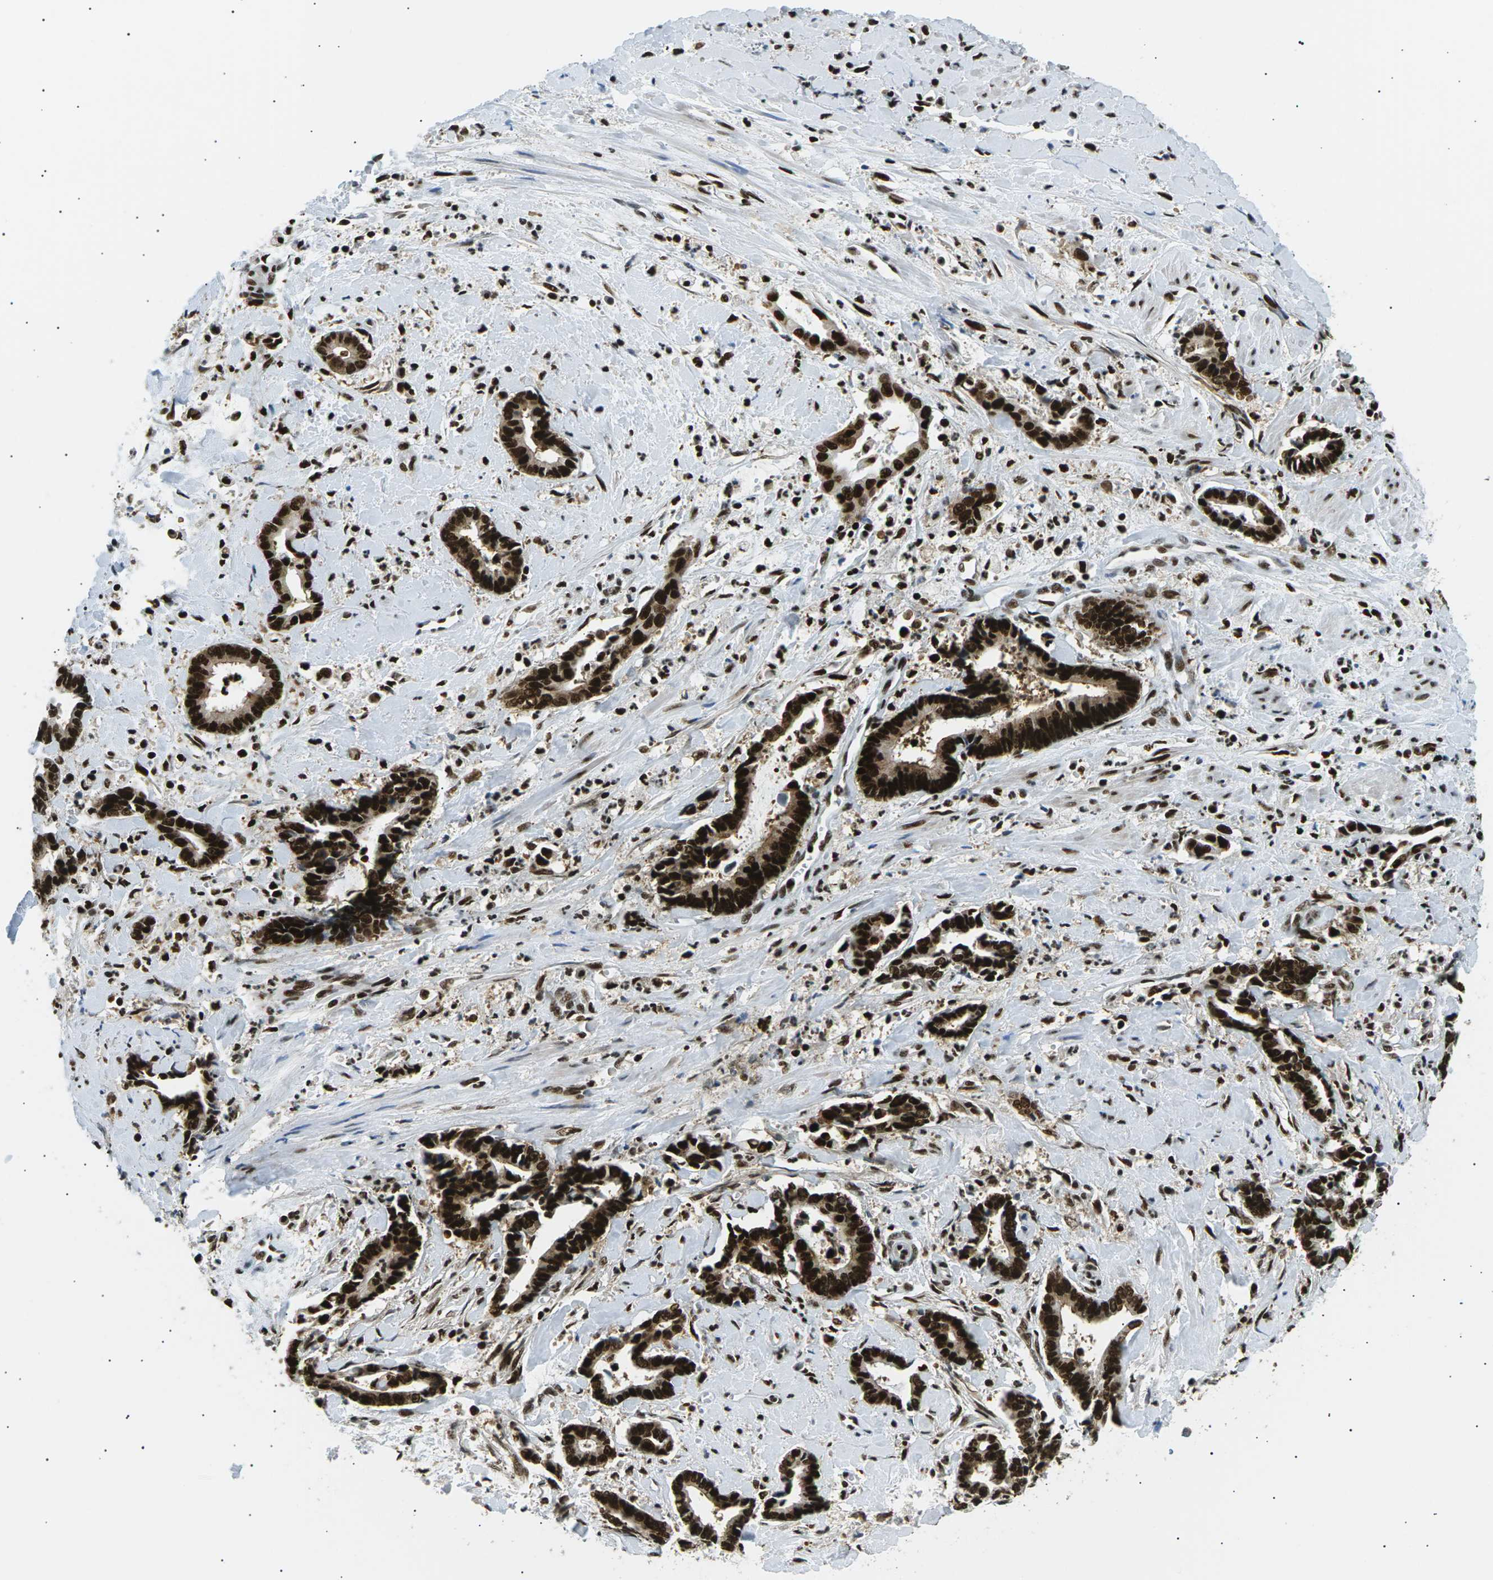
{"staining": {"intensity": "strong", "quantity": ">75%", "location": "cytoplasmic/membranous,nuclear"}, "tissue": "cervical cancer", "cell_type": "Tumor cells", "image_type": "cancer", "snomed": [{"axis": "morphology", "description": "Adenocarcinoma, NOS"}, {"axis": "topography", "description": "Cervix"}], "caption": "A high-resolution image shows immunohistochemistry (IHC) staining of cervical cancer, which displays strong cytoplasmic/membranous and nuclear staining in about >75% of tumor cells.", "gene": "RPA2", "patient": {"sex": "female", "age": 44}}